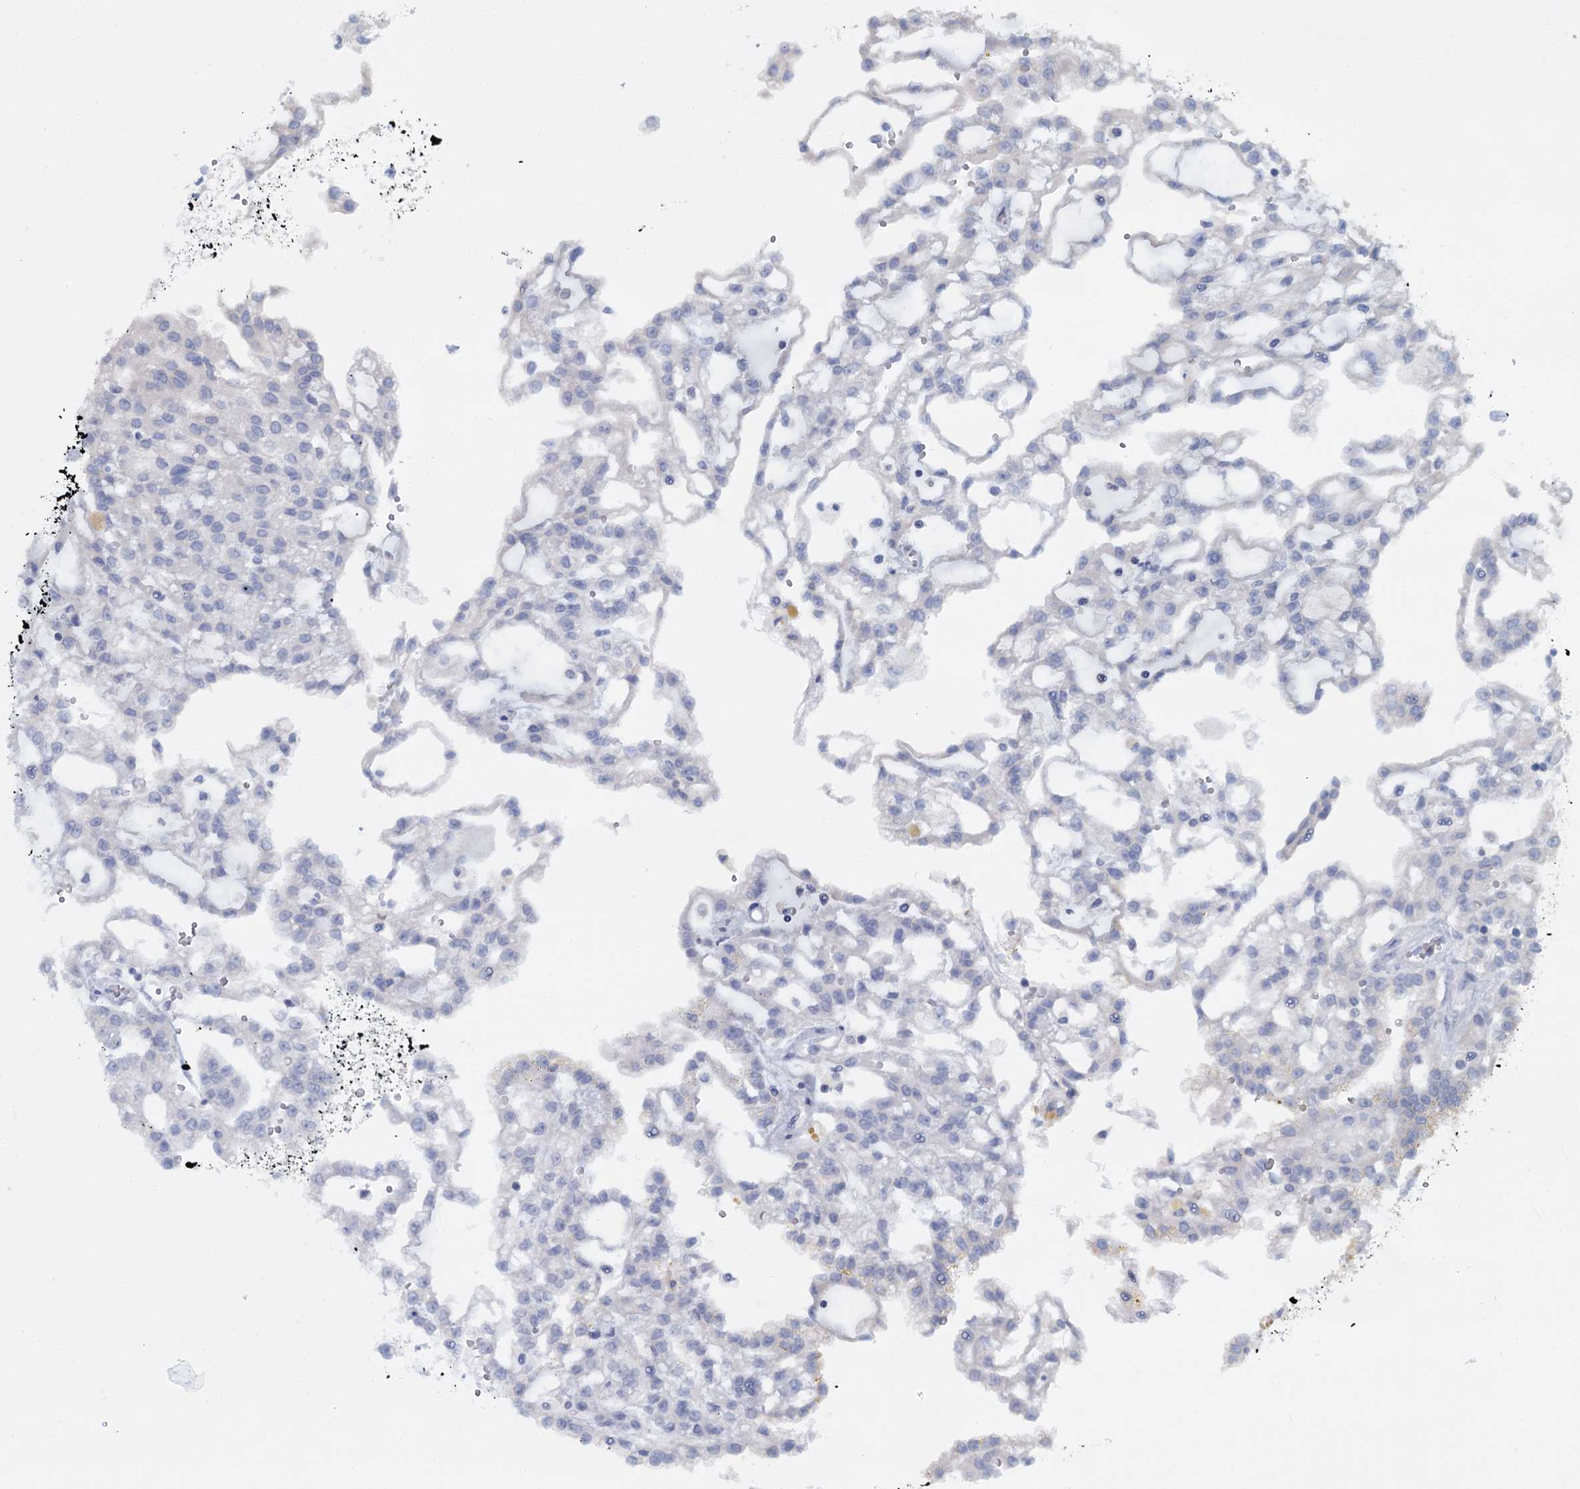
{"staining": {"intensity": "negative", "quantity": "none", "location": "none"}, "tissue": "renal cancer", "cell_type": "Tumor cells", "image_type": "cancer", "snomed": [{"axis": "morphology", "description": "Adenocarcinoma, NOS"}, {"axis": "topography", "description": "Kidney"}], "caption": "Immunohistochemical staining of renal cancer (adenocarcinoma) demonstrates no significant positivity in tumor cells.", "gene": "ACSM3", "patient": {"sex": "male", "age": 63}}